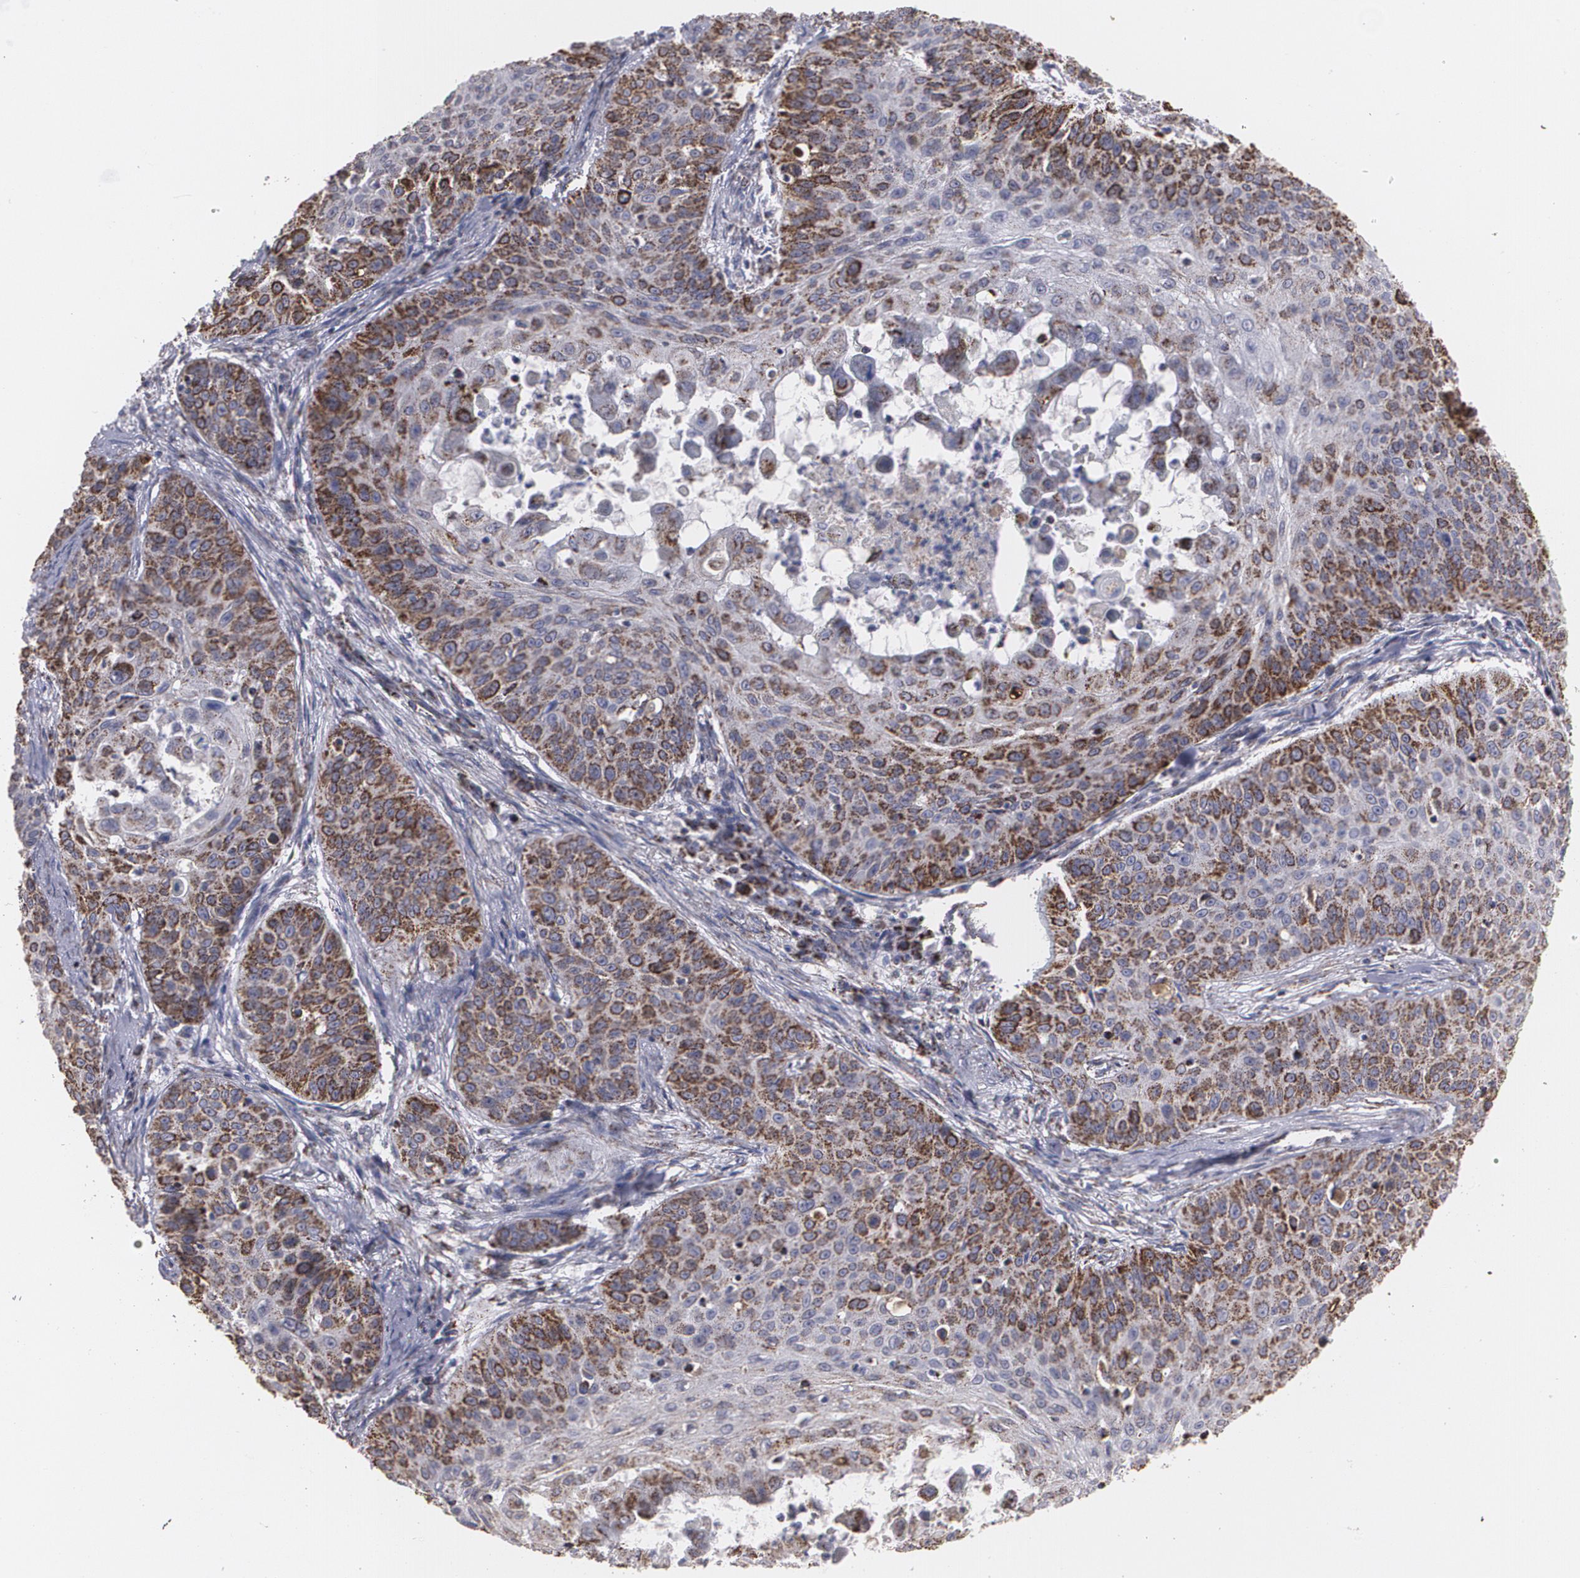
{"staining": {"intensity": "moderate", "quantity": "25%-75%", "location": "cytoplasmic/membranous"}, "tissue": "skin cancer", "cell_type": "Tumor cells", "image_type": "cancer", "snomed": [{"axis": "morphology", "description": "Squamous cell carcinoma, NOS"}, {"axis": "topography", "description": "Skin"}], "caption": "High-power microscopy captured an immunohistochemistry histopathology image of skin cancer (squamous cell carcinoma), revealing moderate cytoplasmic/membranous expression in about 25%-75% of tumor cells.", "gene": "HSPD1", "patient": {"sex": "male", "age": 82}}